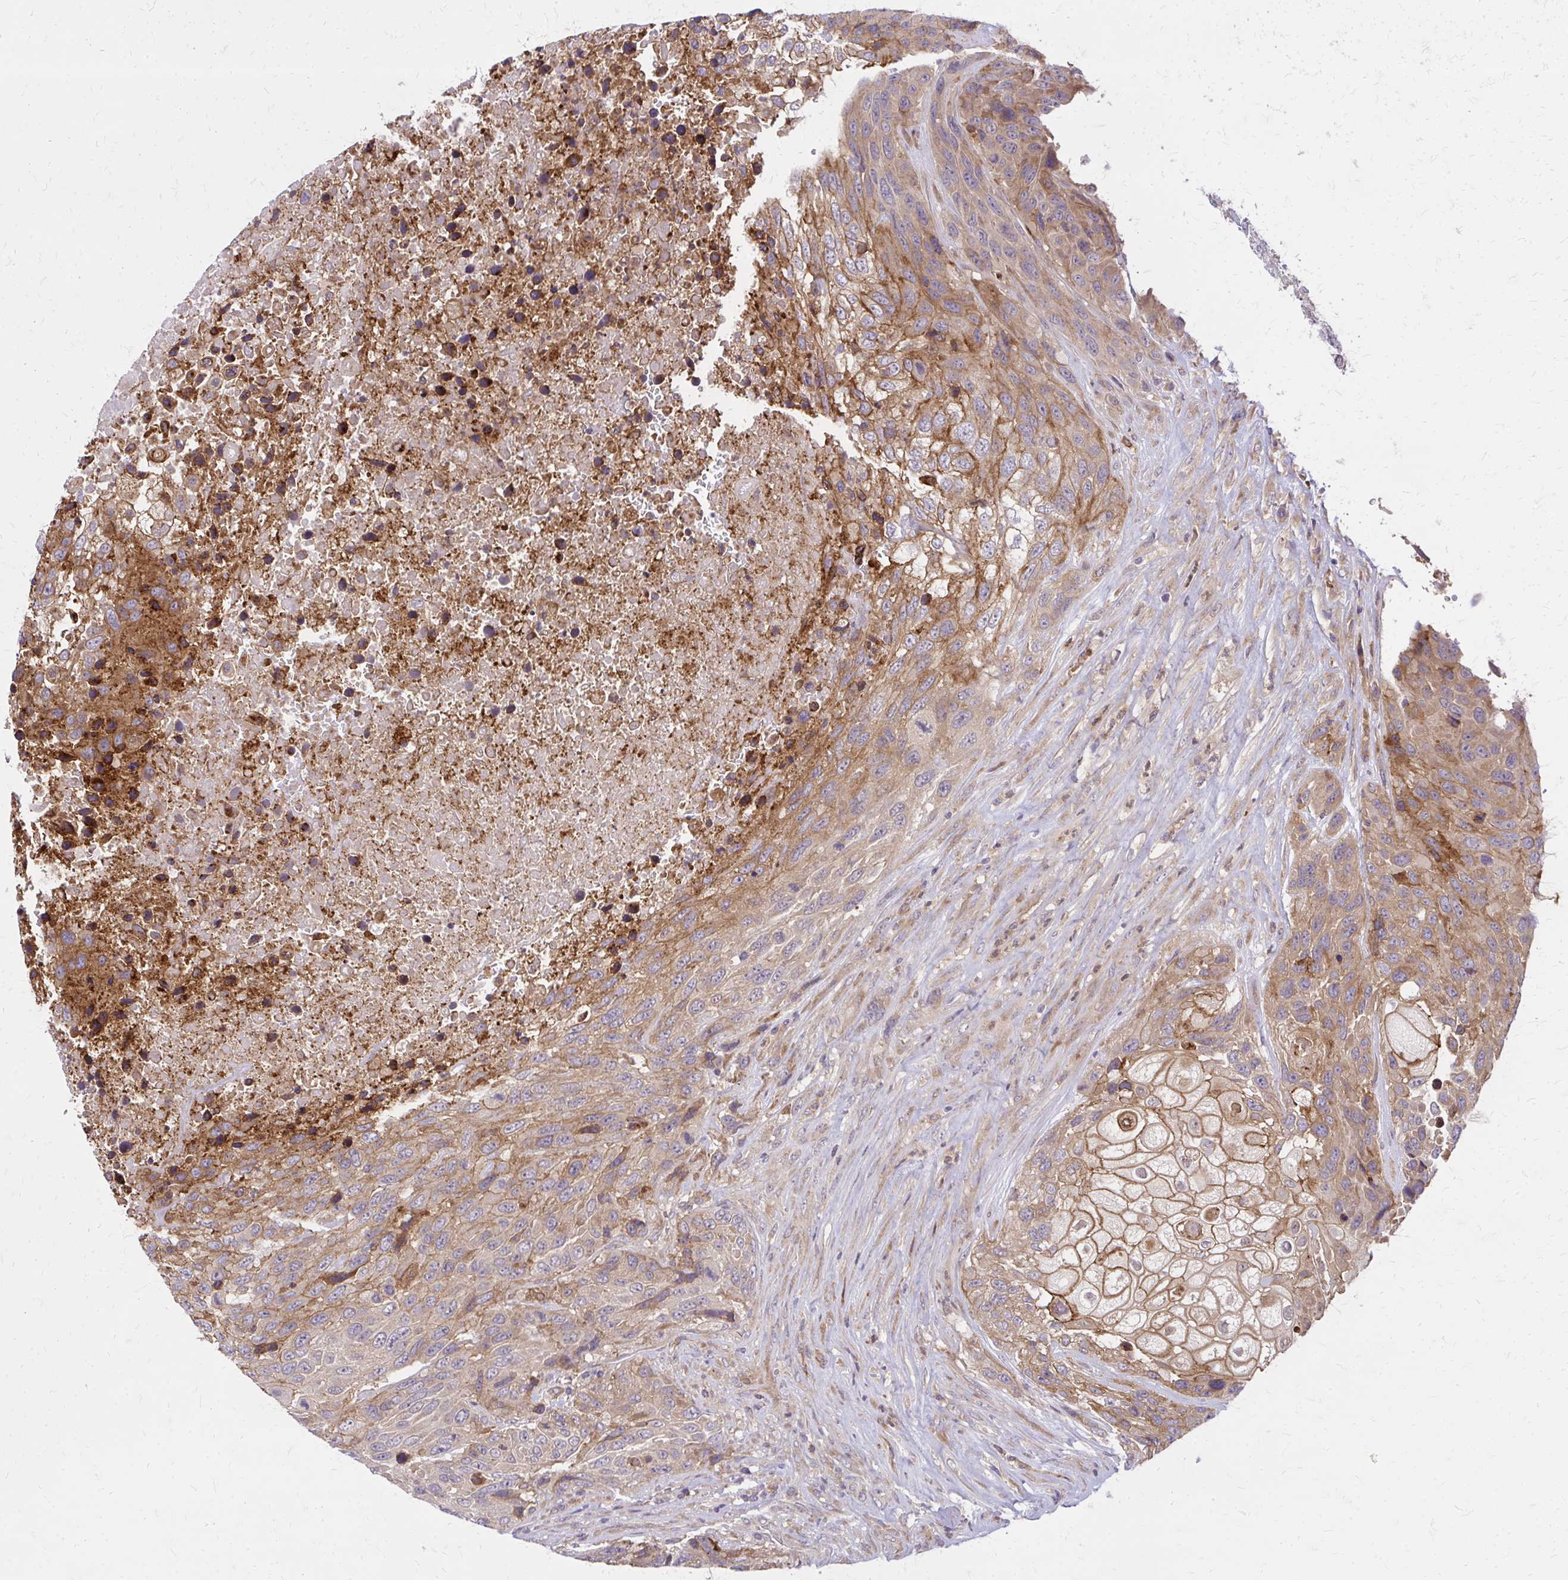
{"staining": {"intensity": "moderate", "quantity": ">75%", "location": "cytoplasmic/membranous"}, "tissue": "urothelial cancer", "cell_type": "Tumor cells", "image_type": "cancer", "snomed": [{"axis": "morphology", "description": "Urothelial carcinoma, High grade"}, {"axis": "topography", "description": "Urinary bladder"}], "caption": "Immunohistochemistry of human urothelial cancer displays medium levels of moderate cytoplasmic/membranous expression in approximately >75% of tumor cells.", "gene": "OXNAD1", "patient": {"sex": "female", "age": 70}}